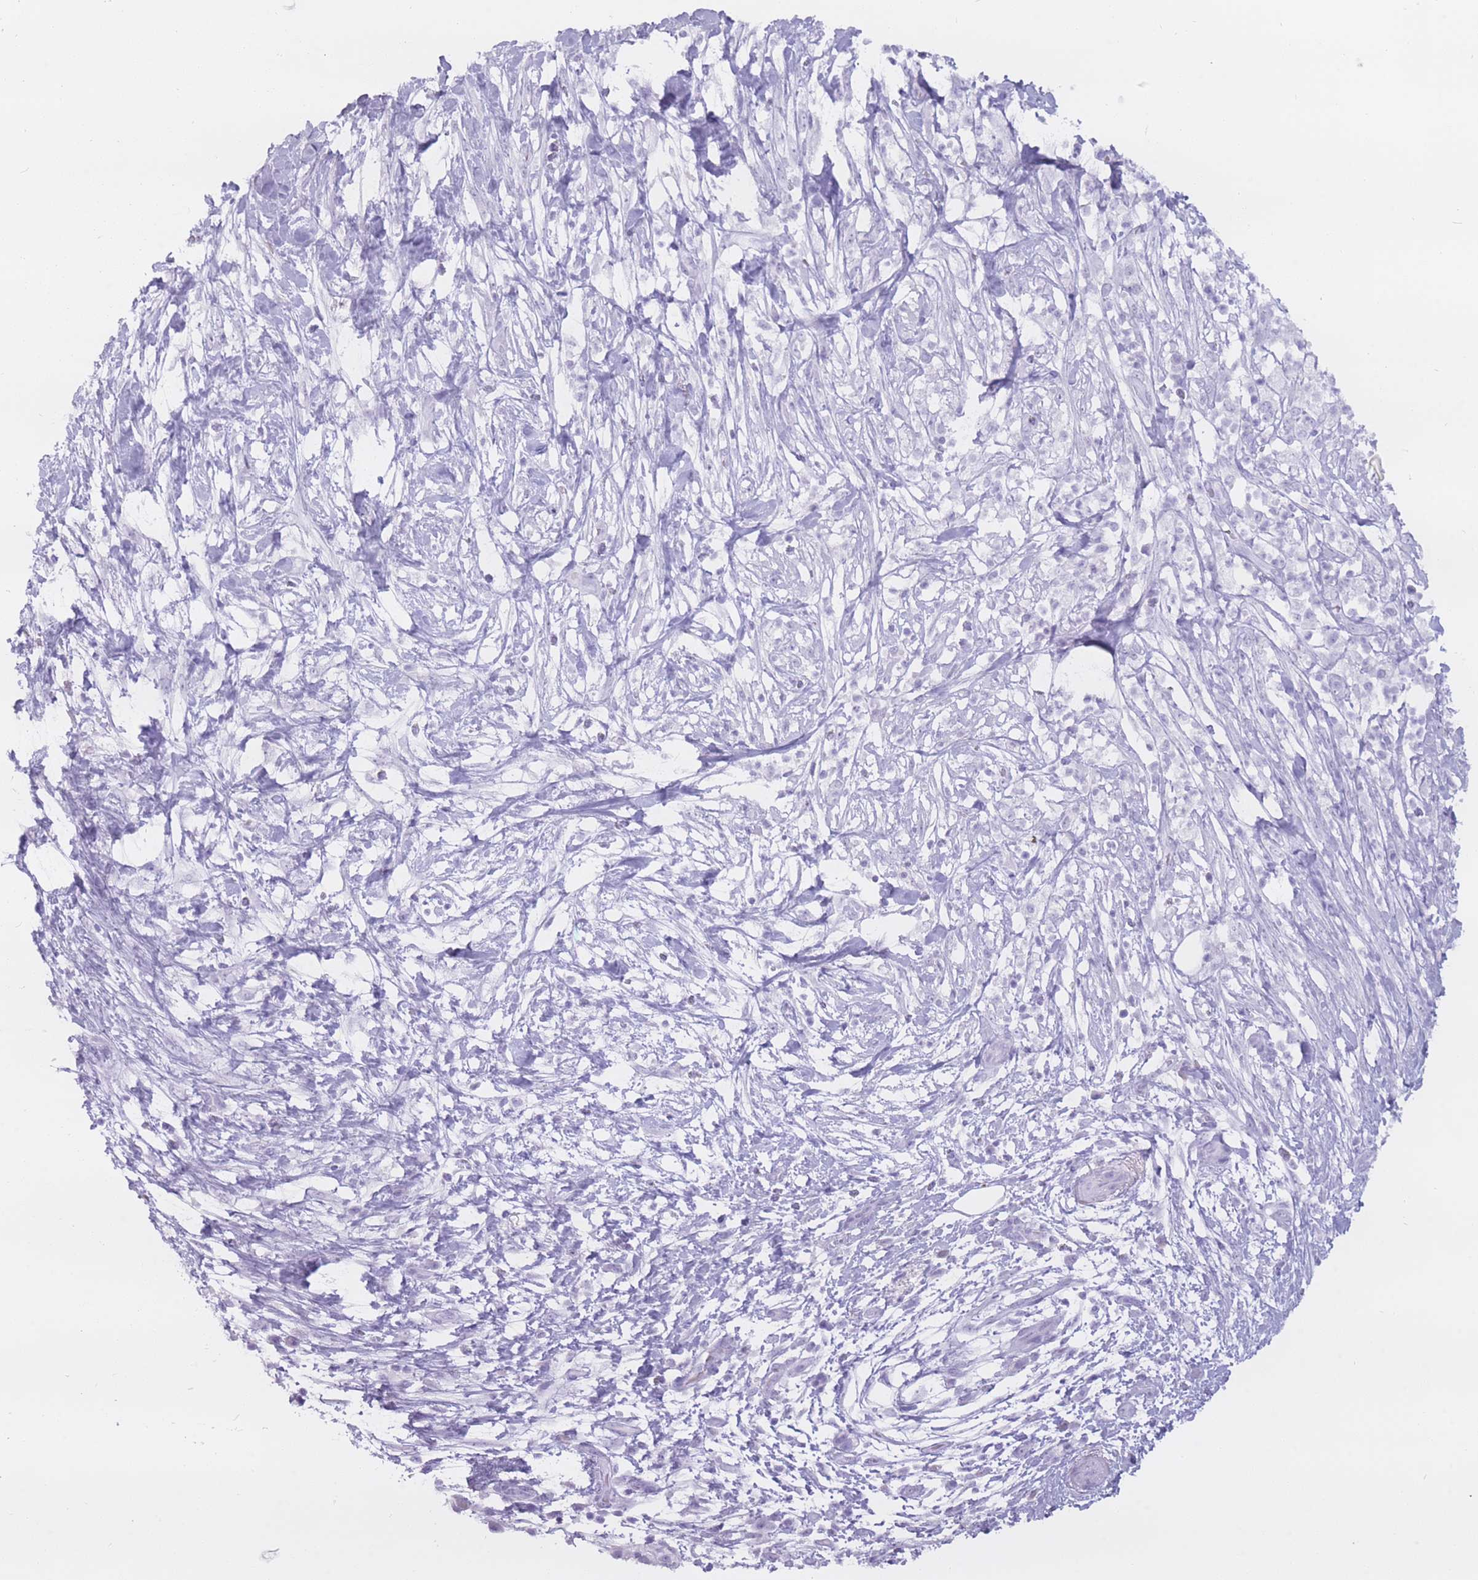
{"staining": {"intensity": "negative", "quantity": "none", "location": "none"}, "tissue": "pancreatic cancer", "cell_type": "Tumor cells", "image_type": "cancer", "snomed": [{"axis": "morphology", "description": "Adenocarcinoma, NOS"}, {"axis": "topography", "description": "Pancreas"}], "caption": "Immunohistochemistry of human pancreatic adenocarcinoma shows no staining in tumor cells. (Brightfield microscopy of DAB (3,3'-diaminobenzidine) immunohistochemistry (IHC) at high magnification).", "gene": "PNMA3", "patient": {"sex": "female", "age": 72}}